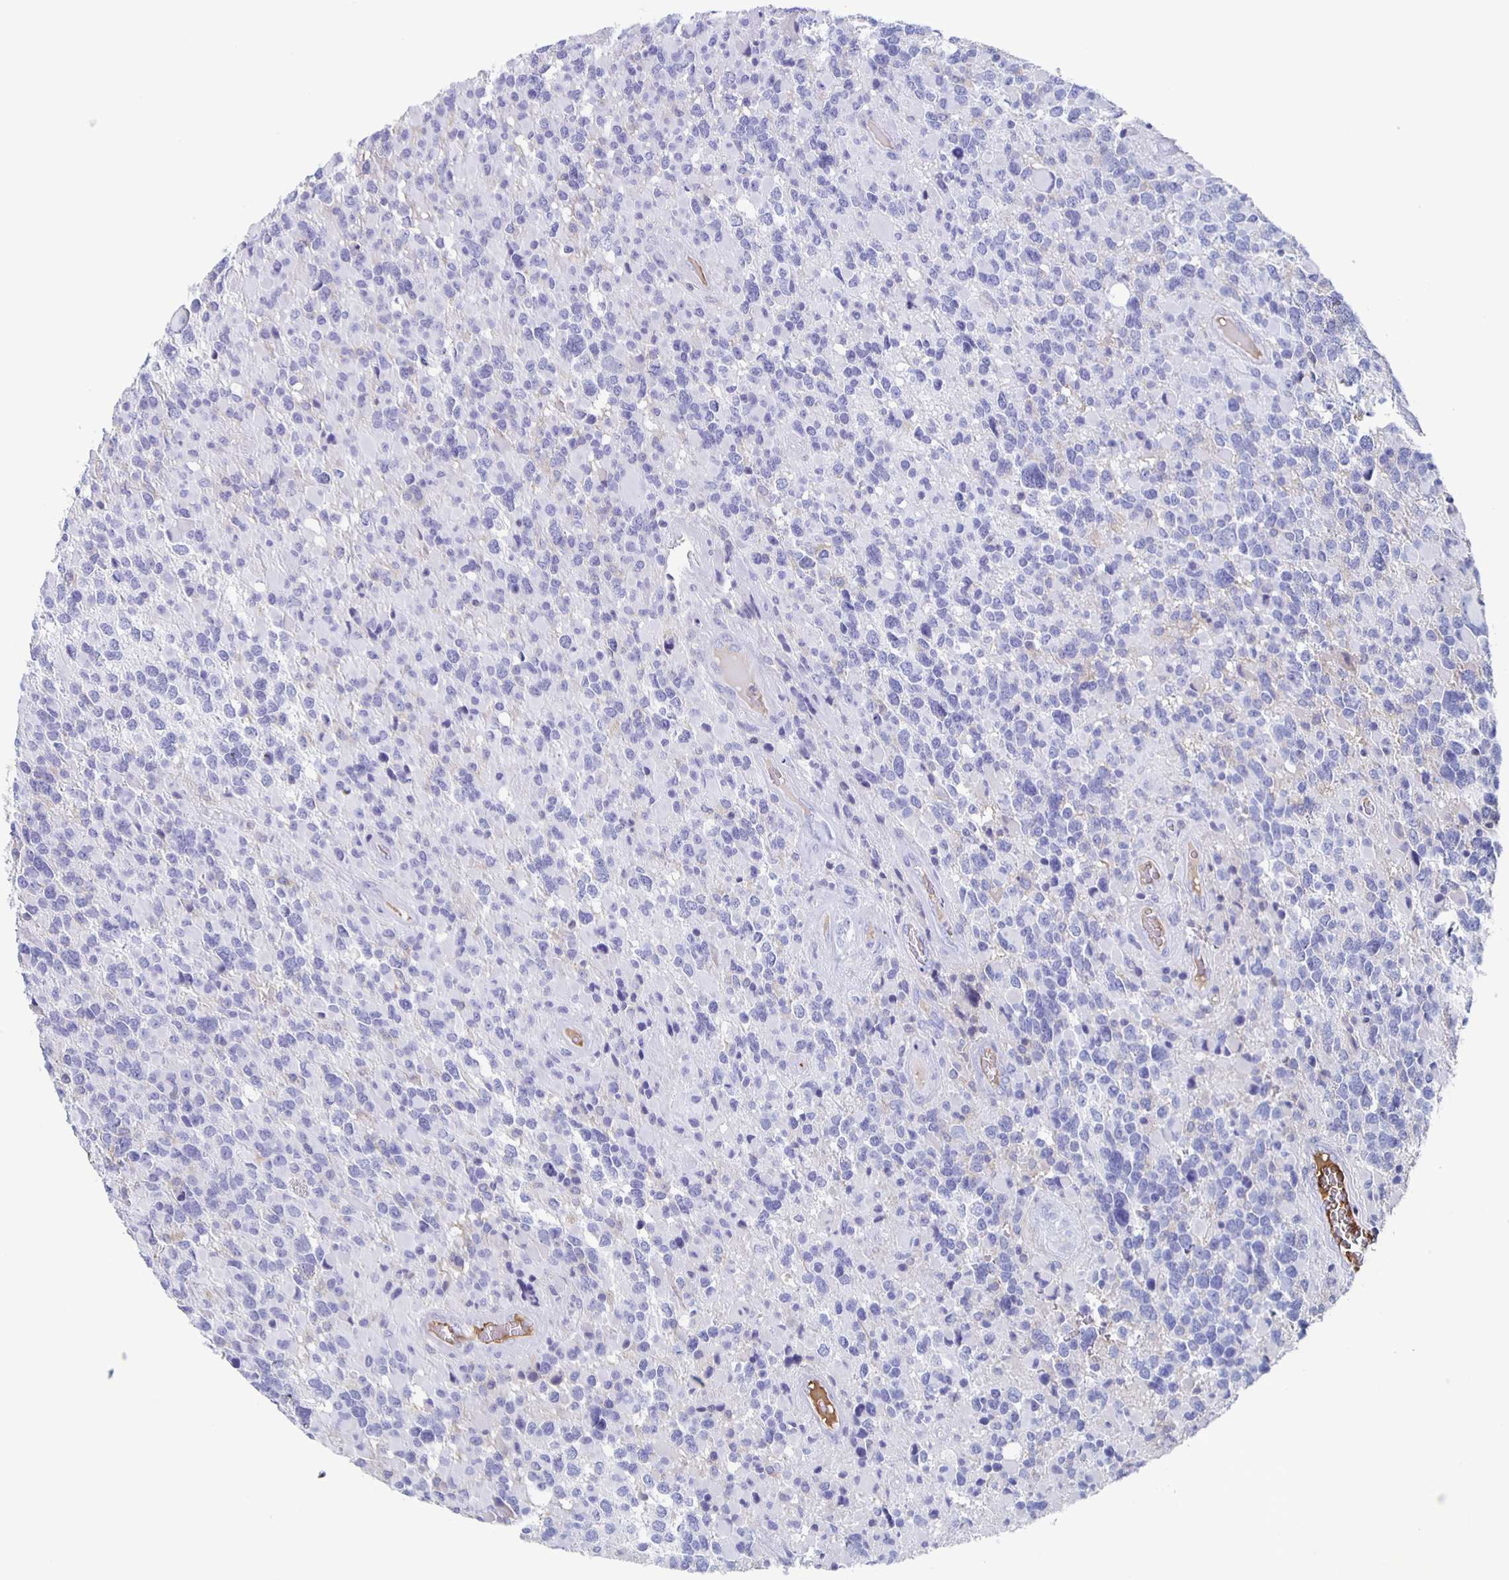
{"staining": {"intensity": "negative", "quantity": "none", "location": "none"}, "tissue": "glioma", "cell_type": "Tumor cells", "image_type": "cancer", "snomed": [{"axis": "morphology", "description": "Glioma, malignant, High grade"}, {"axis": "topography", "description": "Brain"}], "caption": "High power microscopy image of an immunohistochemistry photomicrograph of malignant glioma (high-grade), revealing no significant staining in tumor cells.", "gene": "FGA", "patient": {"sex": "female", "age": 40}}